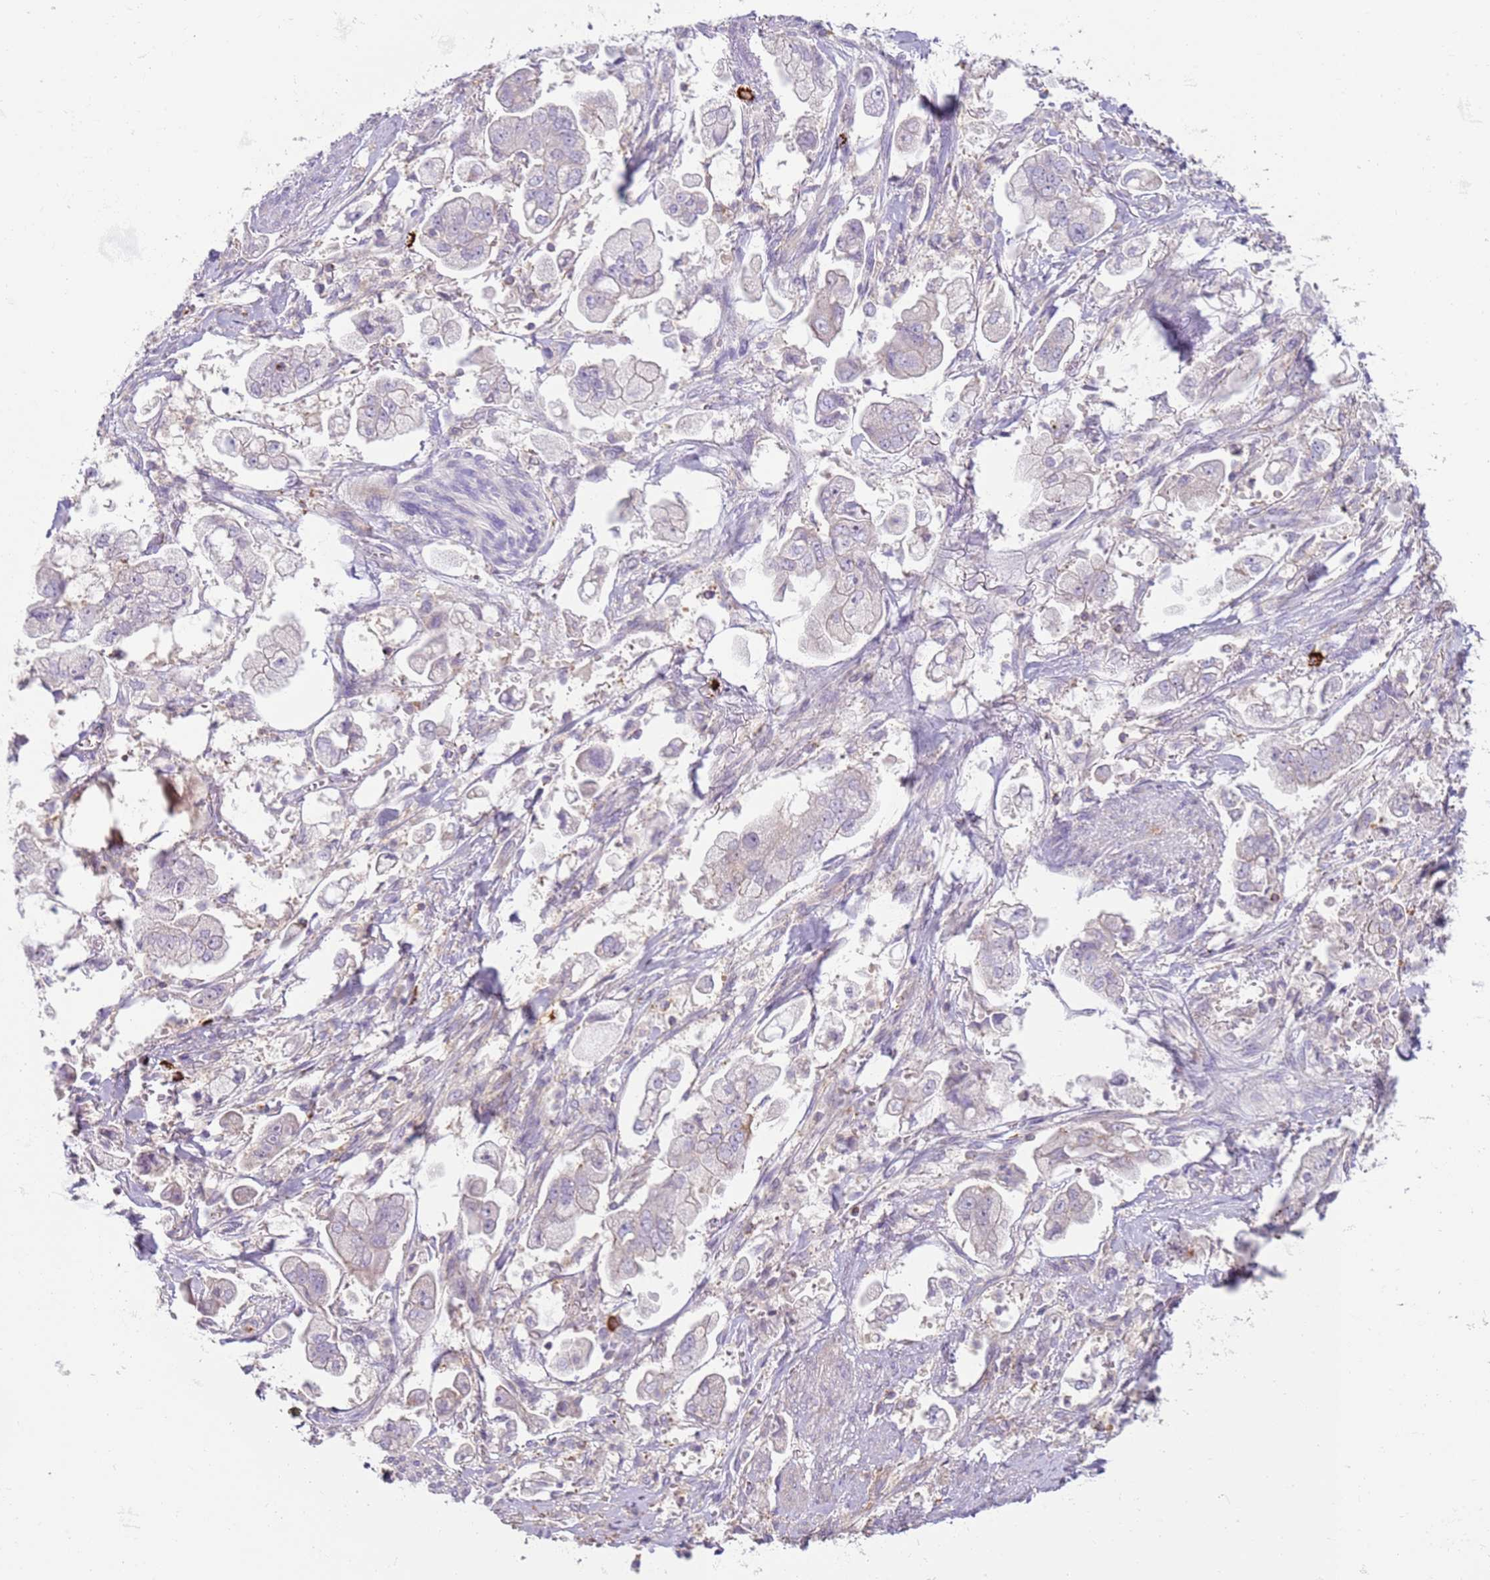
{"staining": {"intensity": "negative", "quantity": "none", "location": "none"}, "tissue": "stomach cancer", "cell_type": "Tumor cells", "image_type": "cancer", "snomed": [{"axis": "morphology", "description": "Adenocarcinoma, NOS"}, {"axis": "topography", "description": "Stomach"}], "caption": "This histopathology image is of adenocarcinoma (stomach) stained with IHC to label a protein in brown with the nuclei are counter-stained blue. There is no positivity in tumor cells.", "gene": "FPR1", "patient": {"sex": "male", "age": 62}}